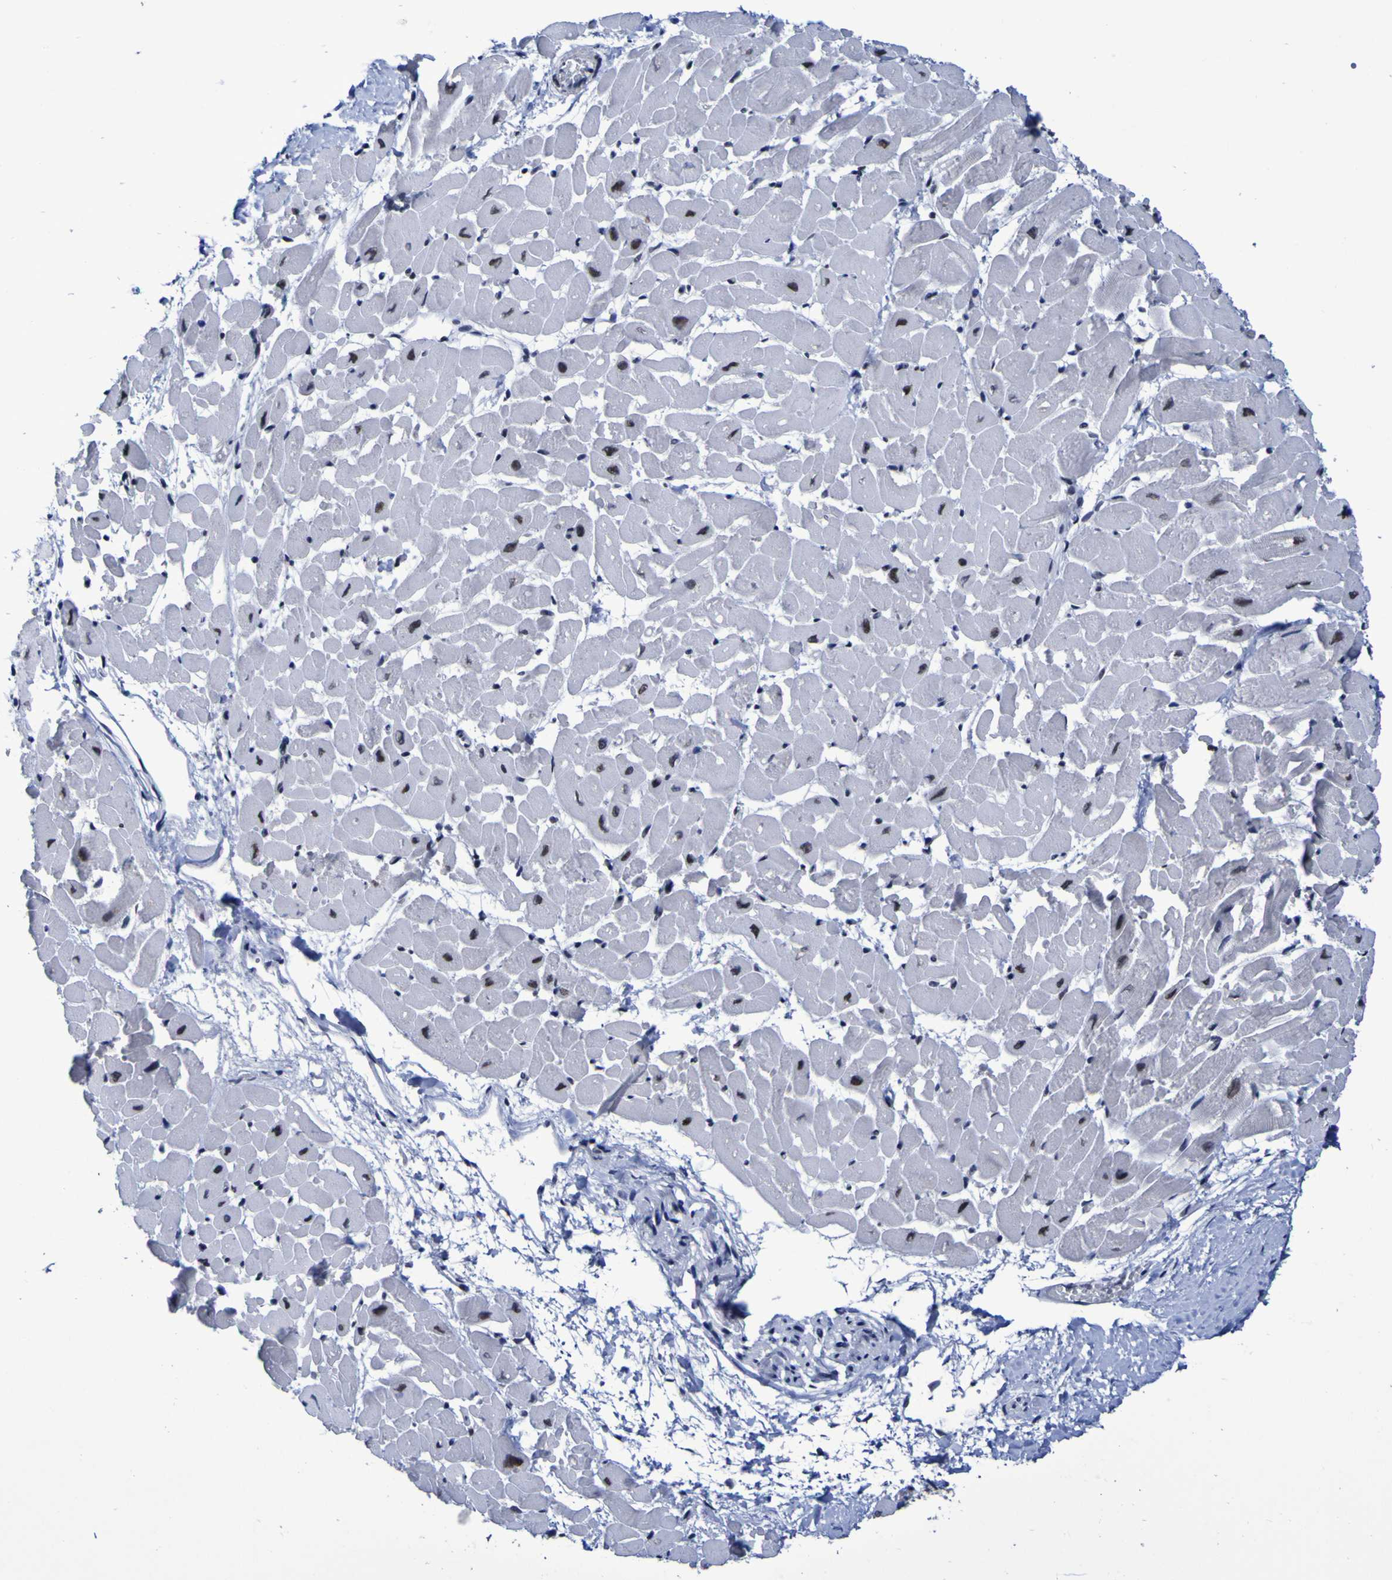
{"staining": {"intensity": "weak", "quantity": ">75%", "location": "nuclear"}, "tissue": "heart muscle", "cell_type": "Cardiomyocytes", "image_type": "normal", "snomed": [{"axis": "morphology", "description": "Normal tissue, NOS"}, {"axis": "topography", "description": "Heart"}], "caption": "A histopathology image of heart muscle stained for a protein reveals weak nuclear brown staining in cardiomyocytes.", "gene": "MBD3", "patient": {"sex": "male", "age": 45}}